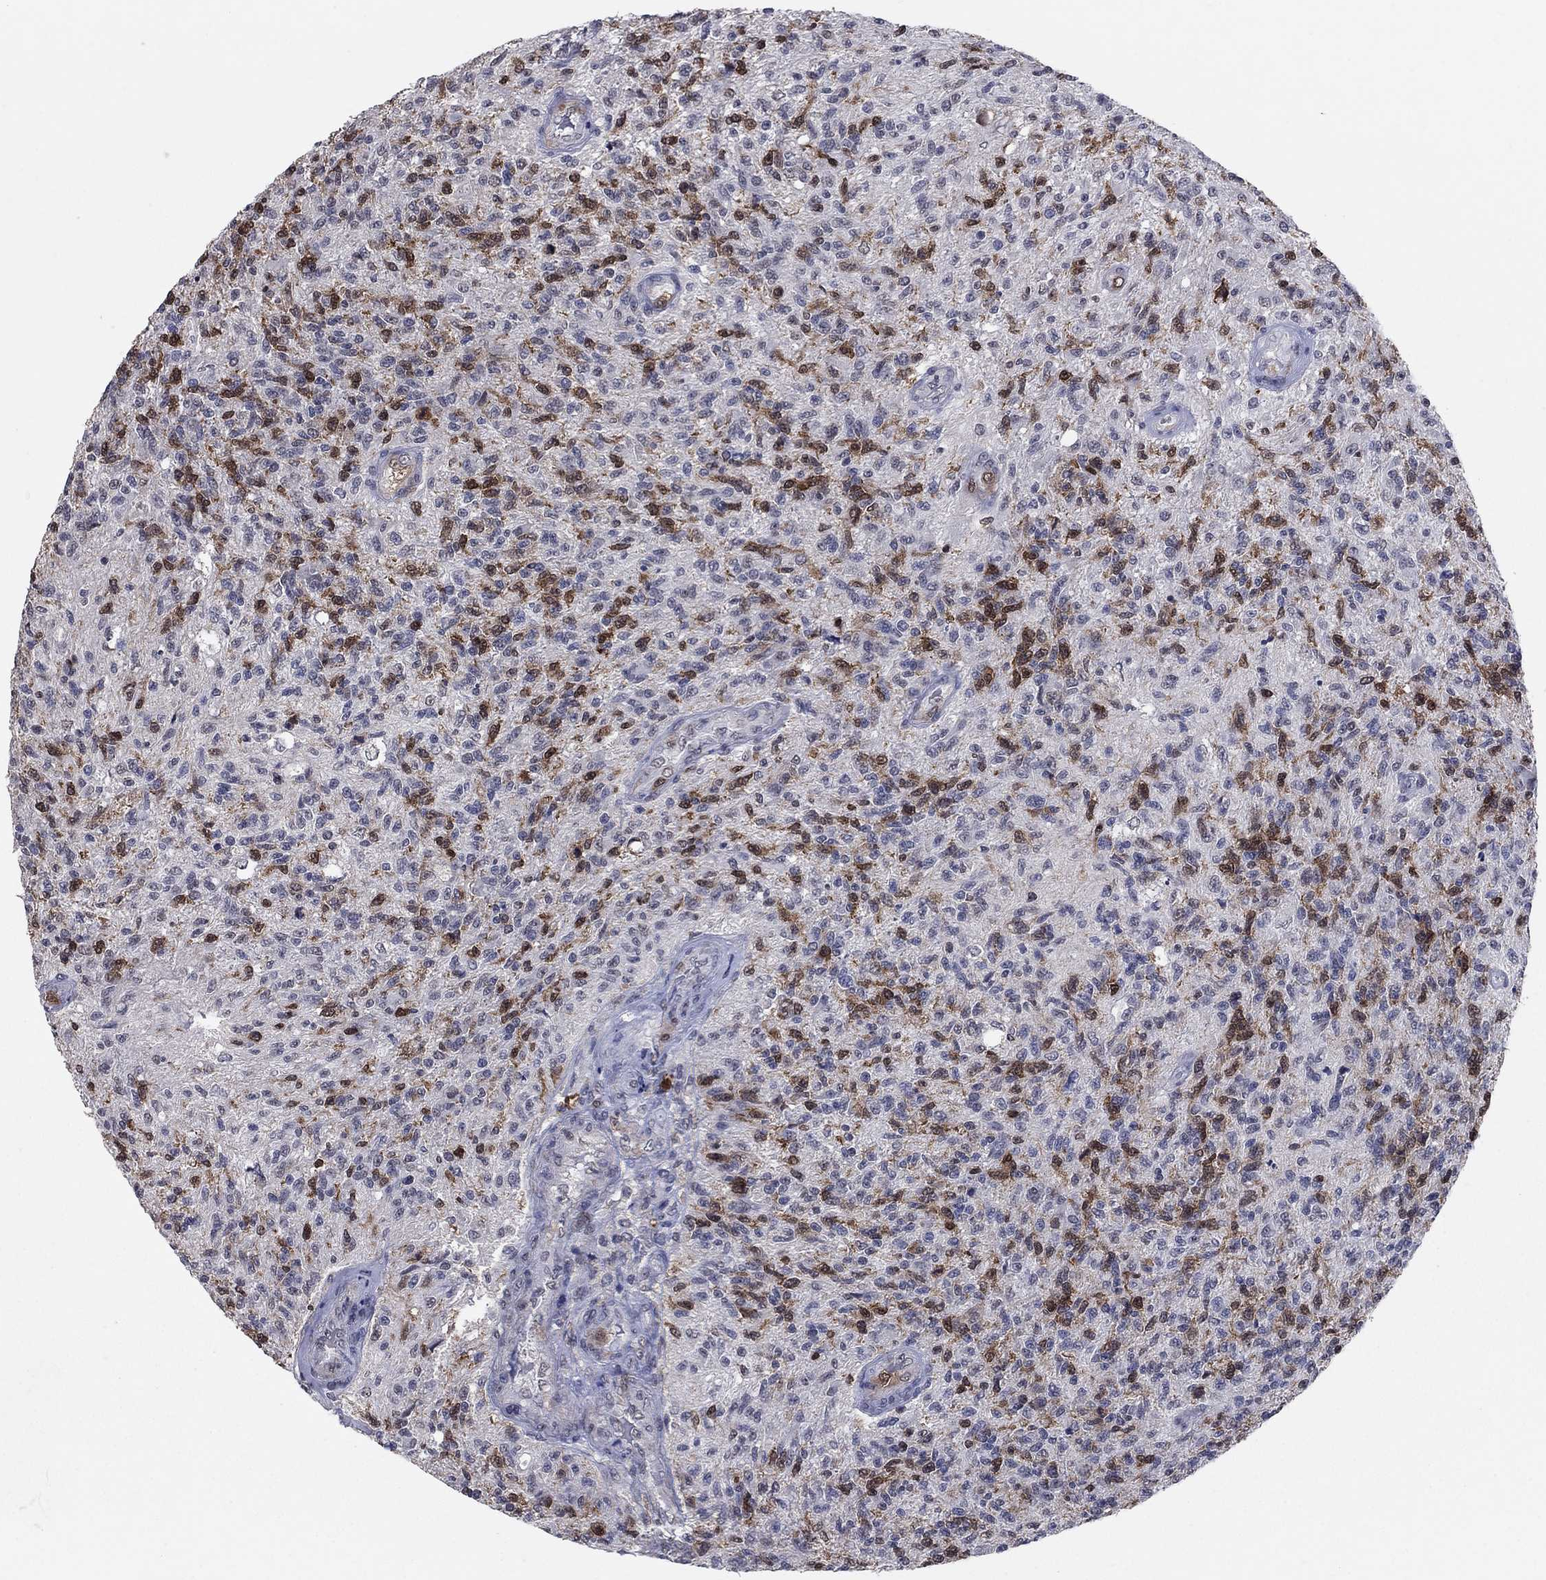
{"staining": {"intensity": "strong", "quantity": "<25%", "location": "nuclear"}, "tissue": "glioma", "cell_type": "Tumor cells", "image_type": "cancer", "snomed": [{"axis": "morphology", "description": "Glioma, malignant, High grade"}, {"axis": "topography", "description": "Brain"}], "caption": "A high-resolution micrograph shows IHC staining of glioma, which exhibits strong nuclear expression in about <25% of tumor cells.", "gene": "TYMS", "patient": {"sex": "male", "age": 56}}